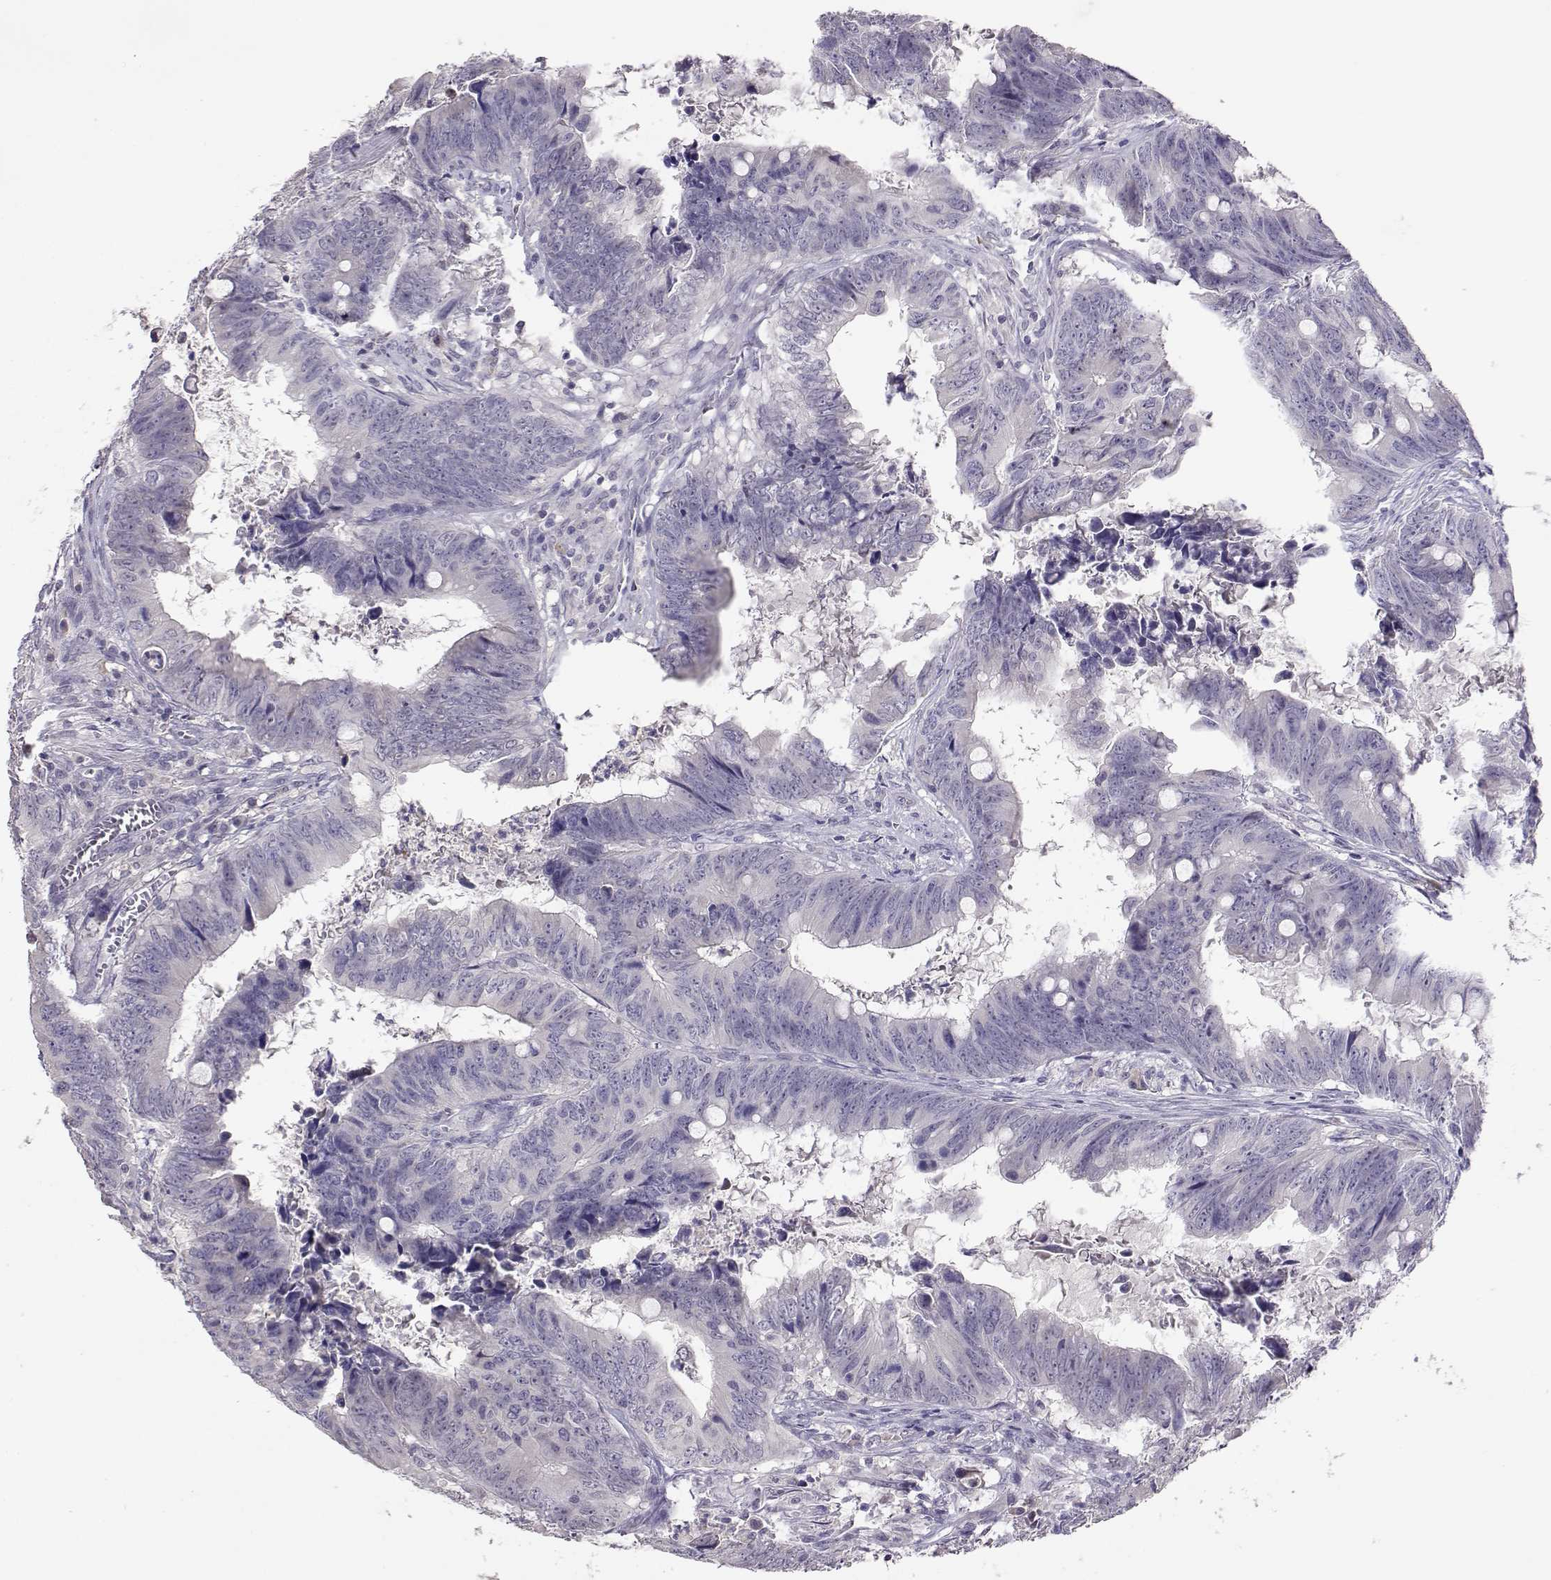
{"staining": {"intensity": "negative", "quantity": "none", "location": "none"}, "tissue": "colorectal cancer", "cell_type": "Tumor cells", "image_type": "cancer", "snomed": [{"axis": "morphology", "description": "Adenocarcinoma, NOS"}, {"axis": "topography", "description": "Colon"}], "caption": "The immunohistochemistry image has no significant expression in tumor cells of adenocarcinoma (colorectal) tissue.", "gene": "TACR1", "patient": {"sex": "female", "age": 82}}